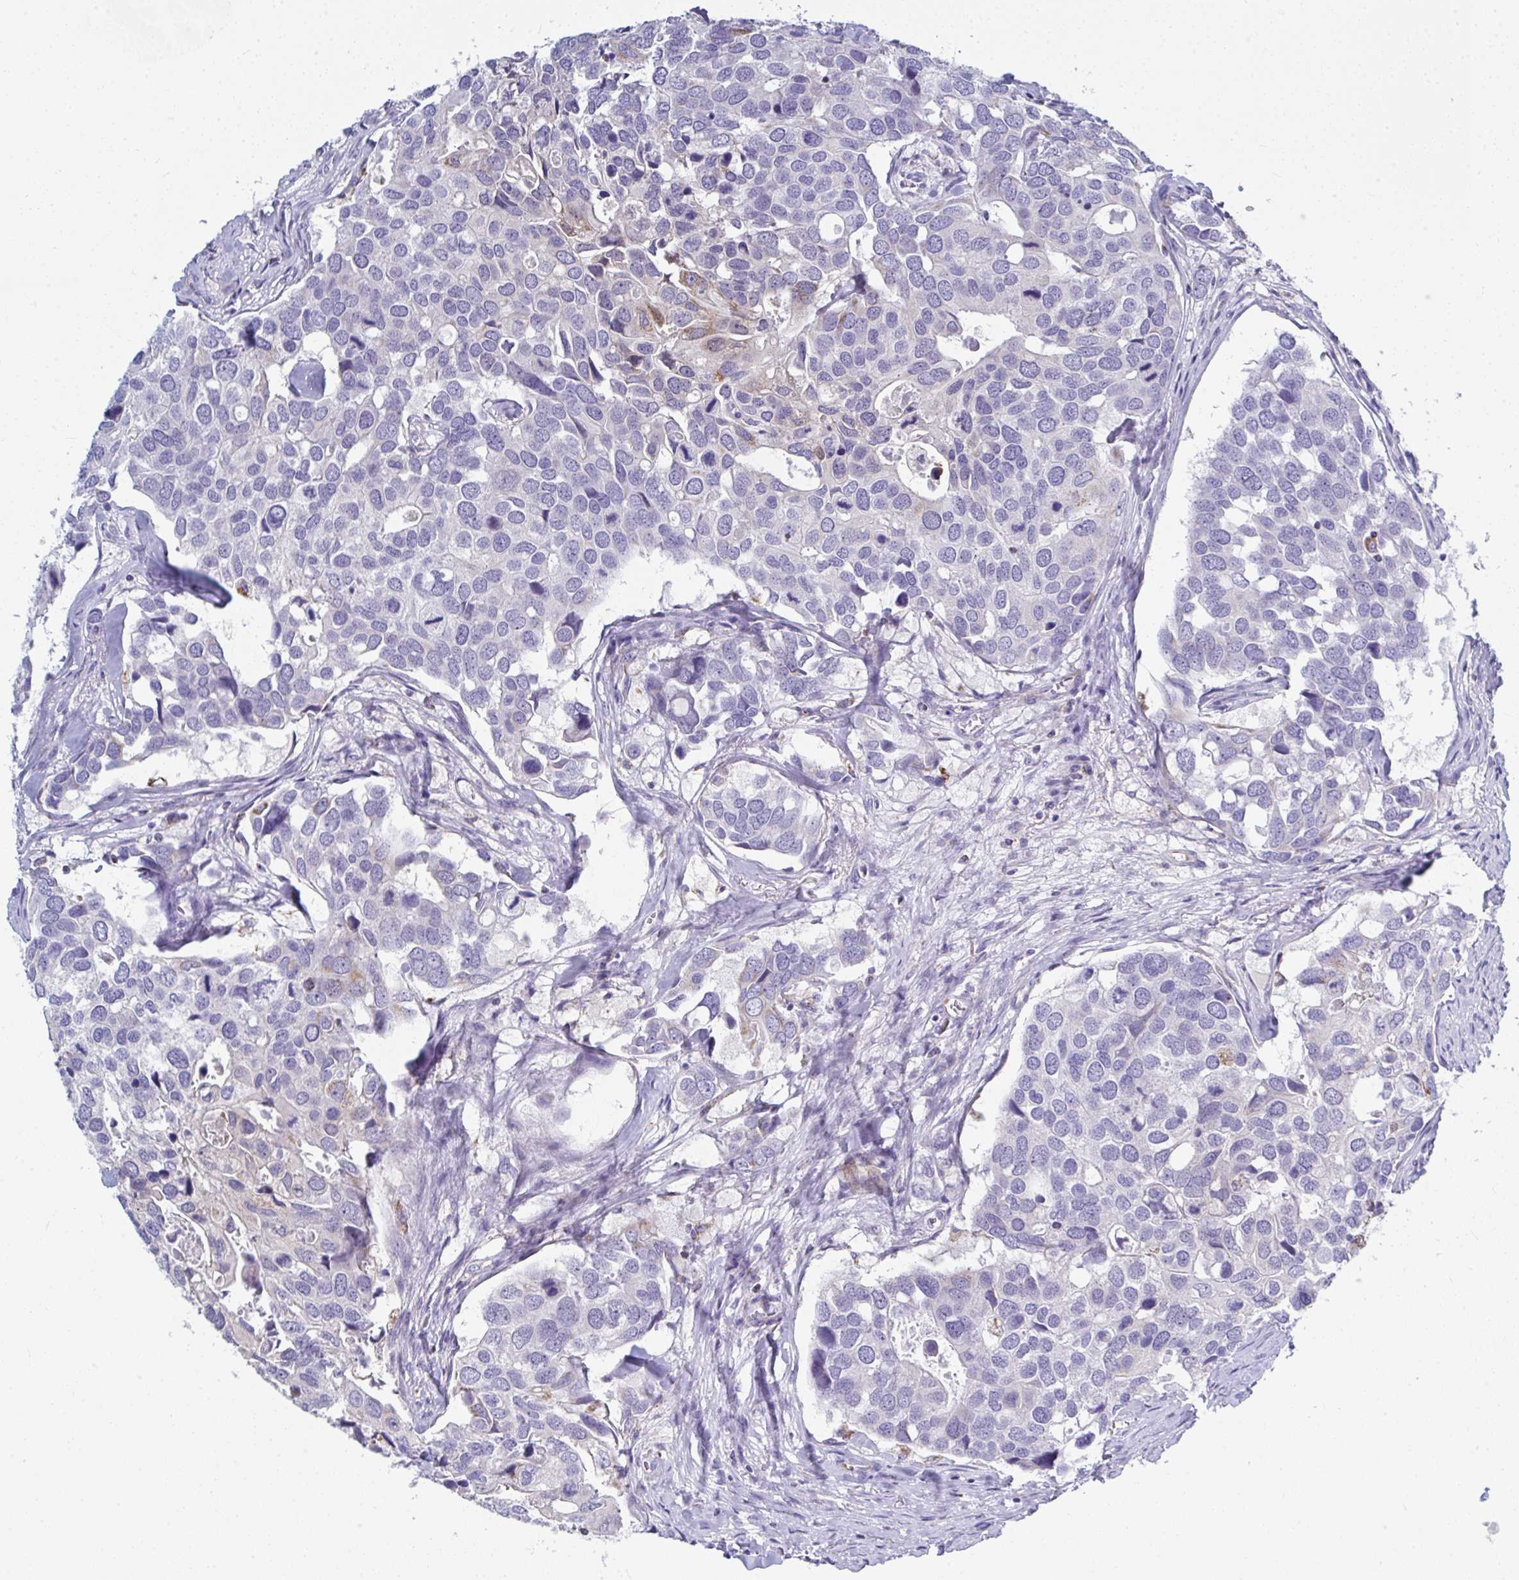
{"staining": {"intensity": "moderate", "quantity": "<25%", "location": "cytoplasmic/membranous"}, "tissue": "breast cancer", "cell_type": "Tumor cells", "image_type": "cancer", "snomed": [{"axis": "morphology", "description": "Duct carcinoma"}, {"axis": "topography", "description": "Breast"}], "caption": "Immunohistochemistry (DAB (3,3'-diaminobenzidine)) staining of breast intraductal carcinoma displays moderate cytoplasmic/membranous protein positivity in approximately <25% of tumor cells. (DAB IHC, brown staining for protein, blue staining for nuclei).", "gene": "MGAM2", "patient": {"sex": "female", "age": 83}}